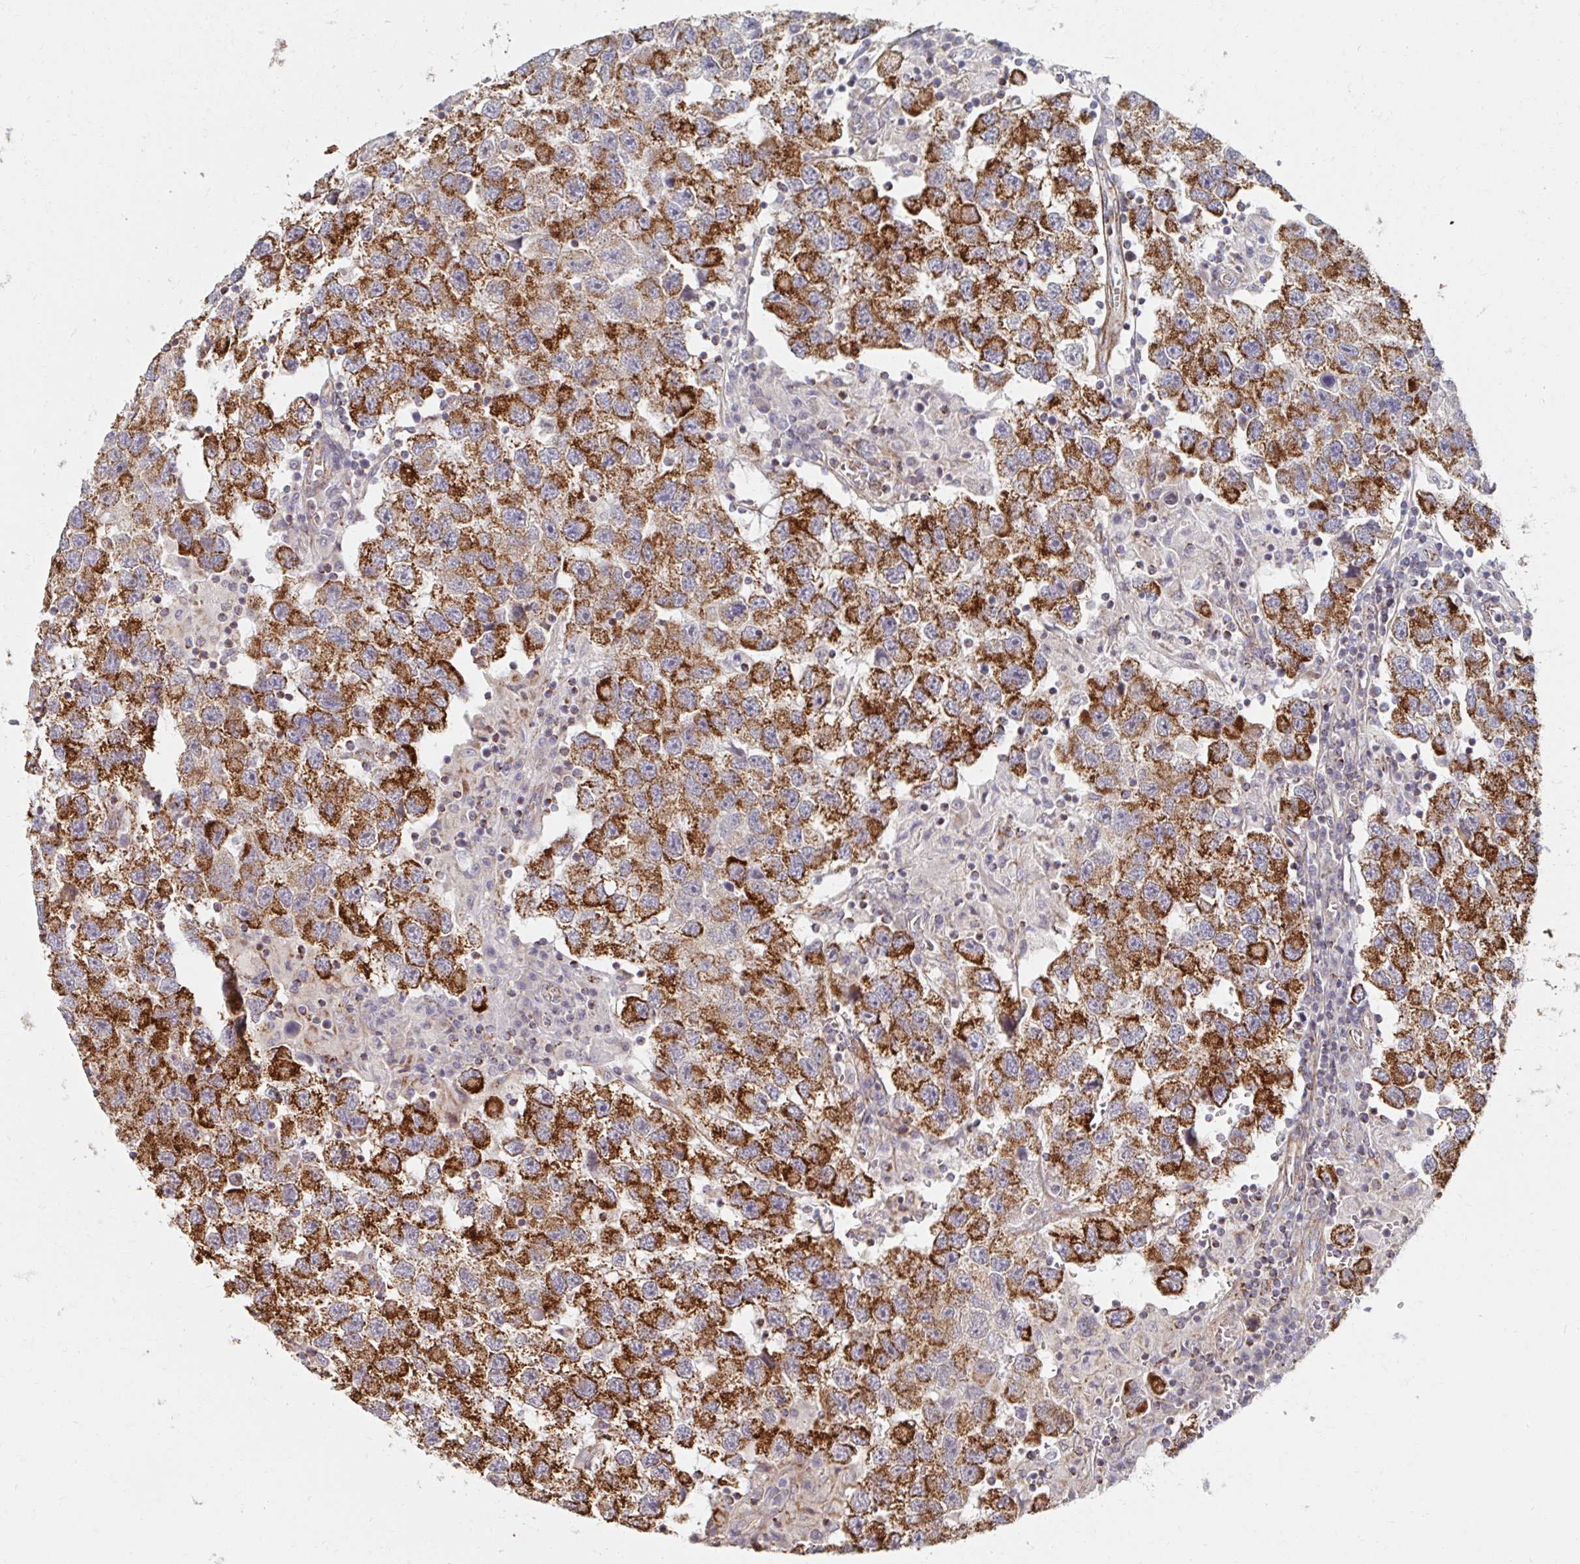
{"staining": {"intensity": "strong", "quantity": ">75%", "location": "cytoplasmic/membranous"}, "tissue": "testis cancer", "cell_type": "Tumor cells", "image_type": "cancer", "snomed": [{"axis": "morphology", "description": "Seminoma, NOS"}, {"axis": "topography", "description": "Testis"}], "caption": "Testis cancer stained with a brown dye demonstrates strong cytoplasmic/membranous positive positivity in about >75% of tumor cells.", "gene": "MAVS", "patient": {"sex": "male", "age": 26}}